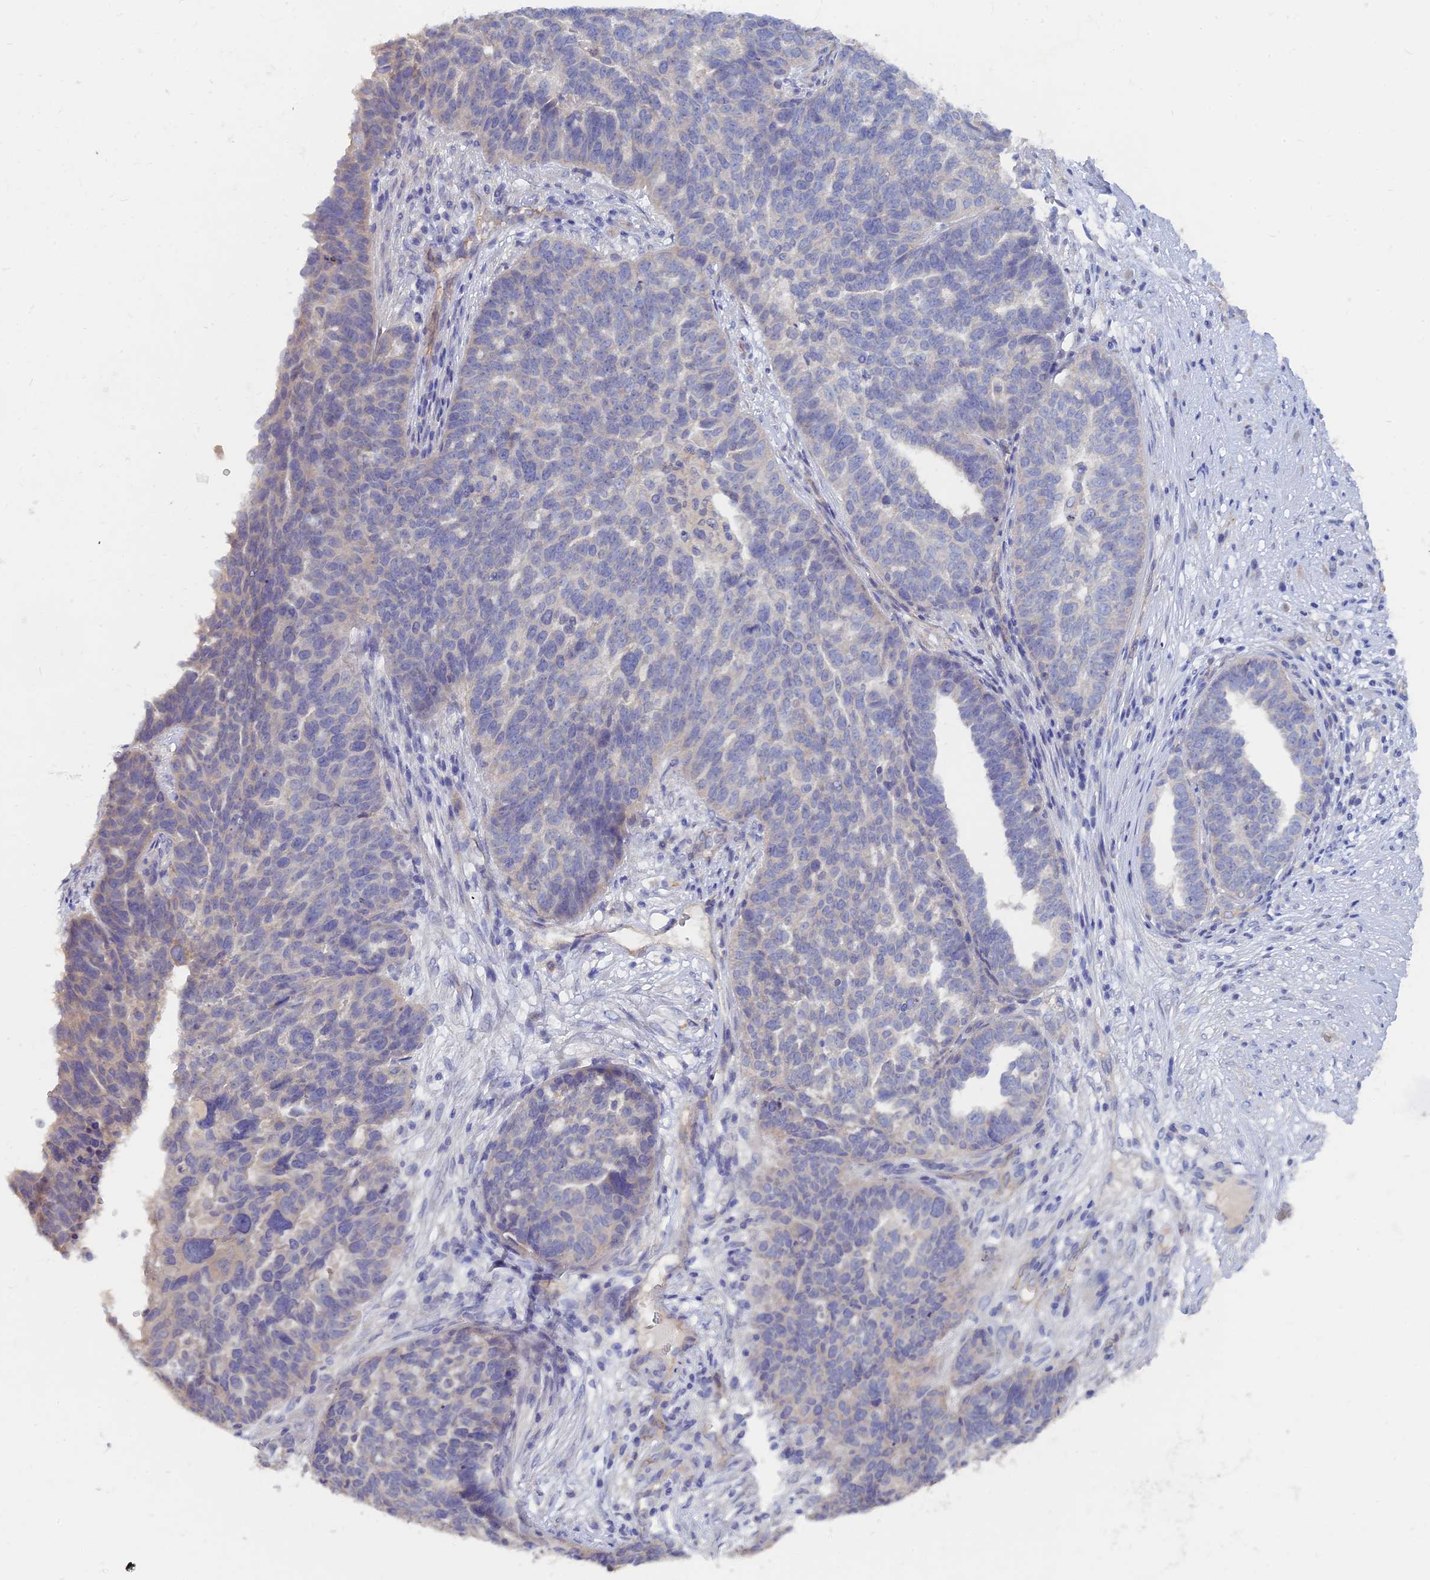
{"staining": {"intensity": "negative", "quantity": "none", "location": "none"}, "tissue": "ovarian cancer", "cell_type": "Tumor cells", "image_type": "cancer", "snomed": [{"axis": "morphology", "description": "Cystadenocarcinoma, serous, NOS"}, {"axis": "topography", "description": "Ovary"}], "caption": "This is an IHC photomicrograph of serous cystadenocarcinoma (ovarian). There is no expression in tumor cells.", "gene": "ARRDC1", "patient": {"sex": "female", "age": 59}}